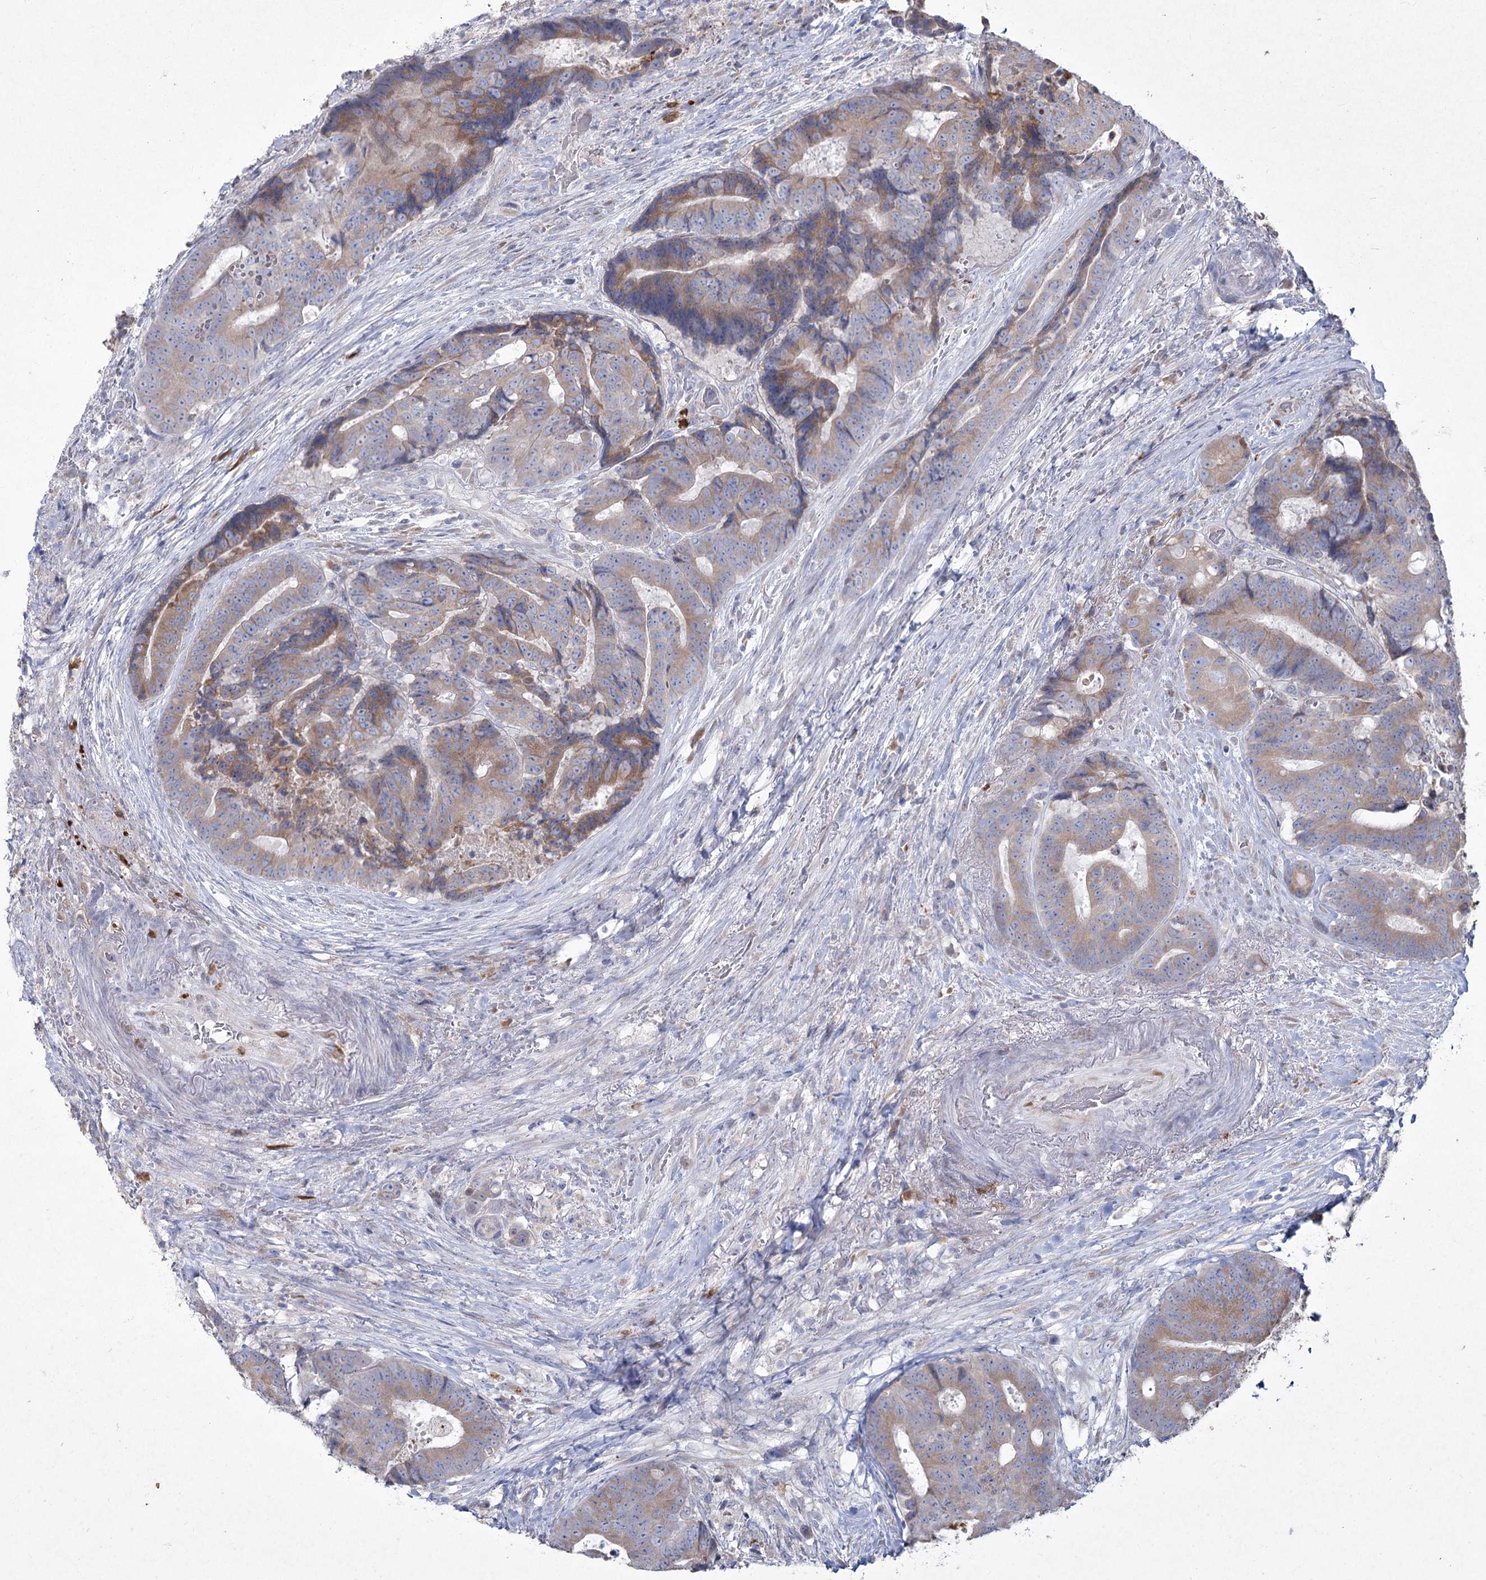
{"staining": {"intensity": "moderate", "quantity": "25%-75%", "location": "cytoplasmic/membranous"}, "tissue": "colorectal cancer", "cell_type": "Tumor cells", "image_type": "cancer", "snomed": [{"axis": "morphology", "description": "Adenocarcinoma, NOS"}, {"axis": "topography", "description": "Rectum"}], "caption": "Colorectal adenocarcinoma was stained to show a protein in brown. There is medium levels of moderate cytoplasmic/membranous positivity in approximately 25%-75% of tumor cells.", "gene": "NIPAL4", "patient": {"sex": "male", "age": 69}}